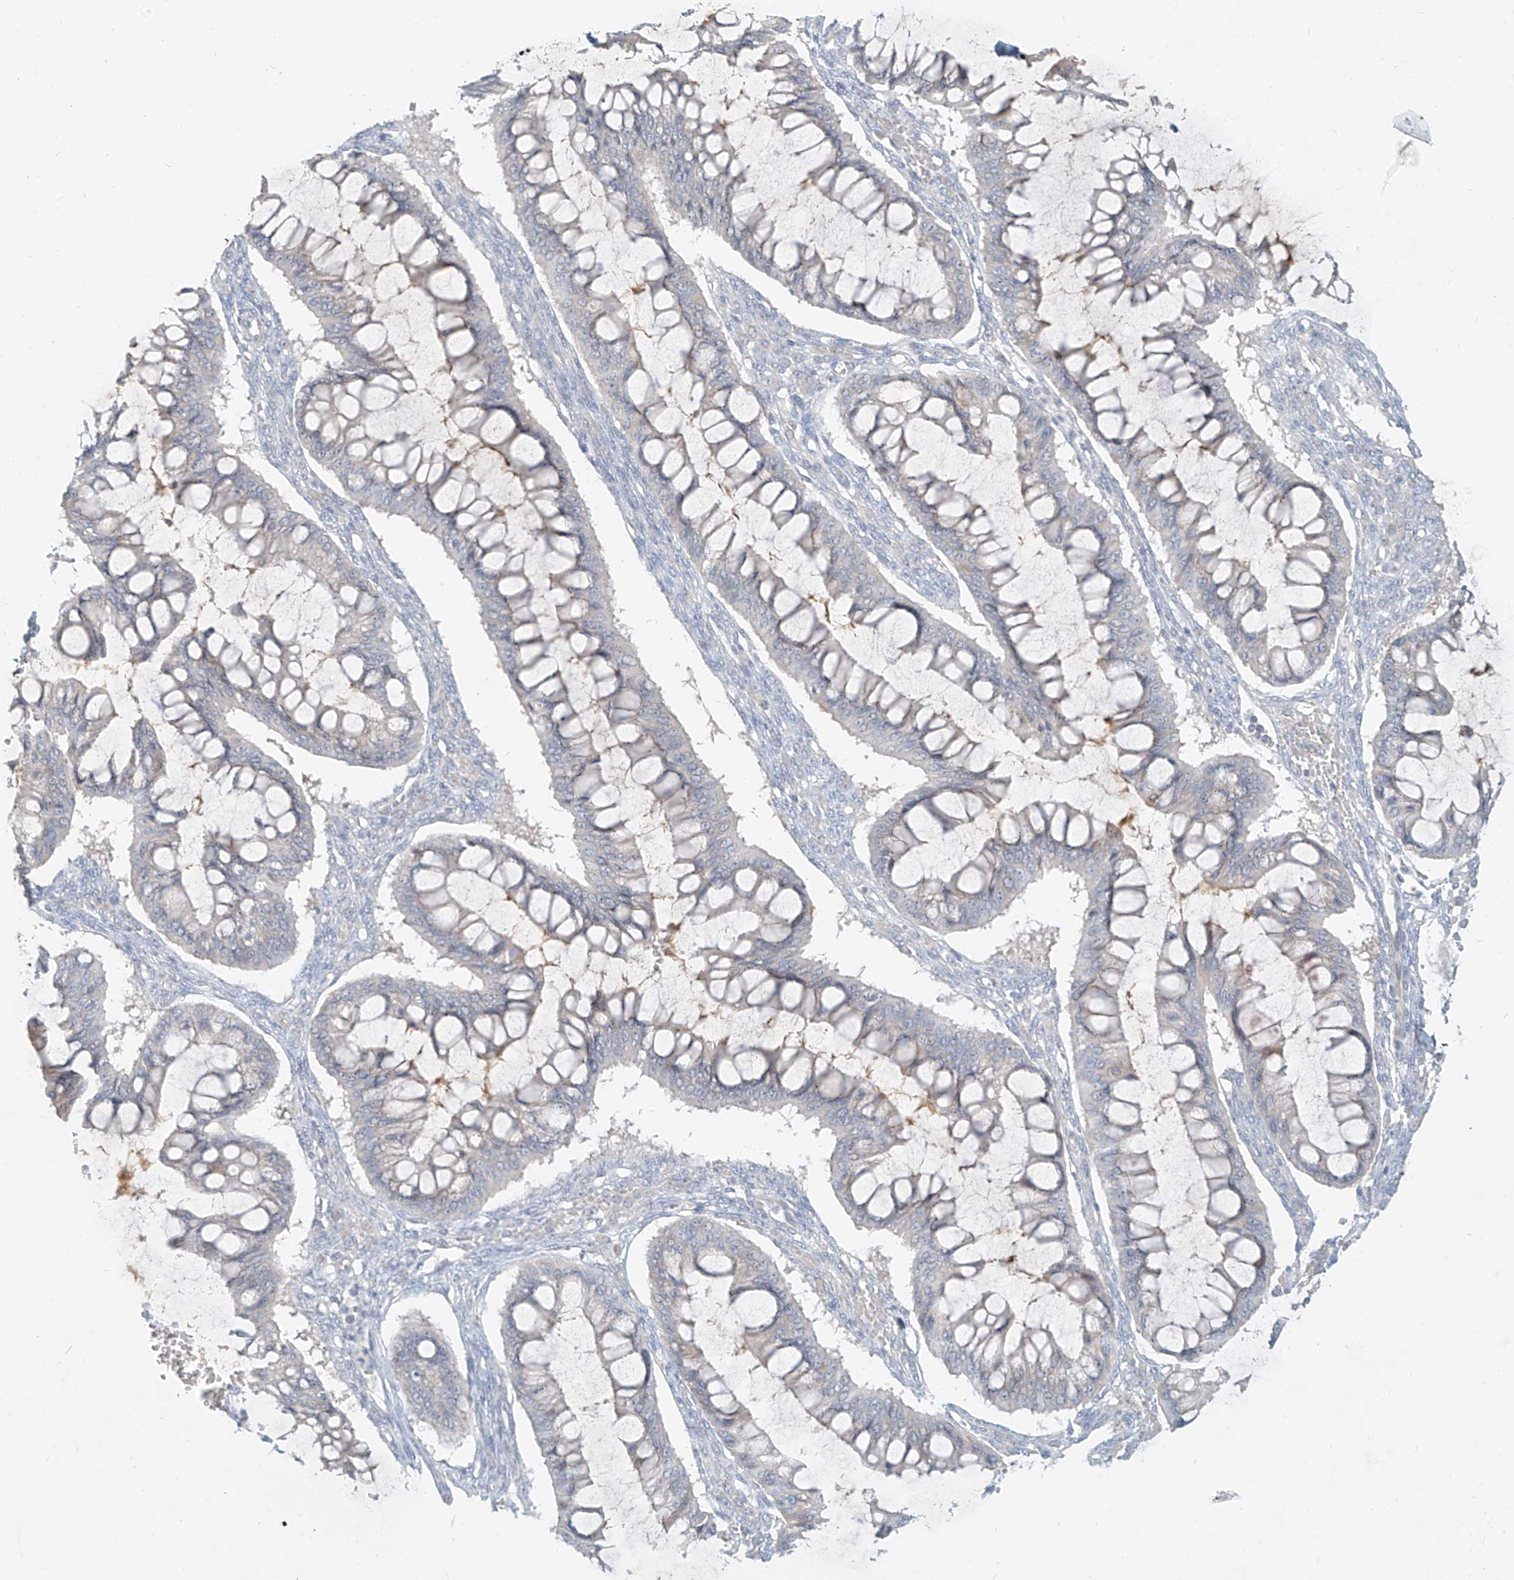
{"staining": {"intensity": "negative", "quantity": "none", "location": "none"}, "tissue": "ovarian cancer", "cell_type": "Tumor cells", "image_type": "cancer", "snomed": [{"axis": "morphology", "description": "Cystadenocarcinoma, mucinous, NOS"}, {"axis": "topography", "description": "Ovary"}], "caption": "Tumor cells are negative for protein expression in human ovarian cancer. (DAB immunohistochemistry (IHC) visualized using brightfield microscopy, high magnification).", "gene": "C2orf42", "patient": {"sex": "female", "age": 73}}